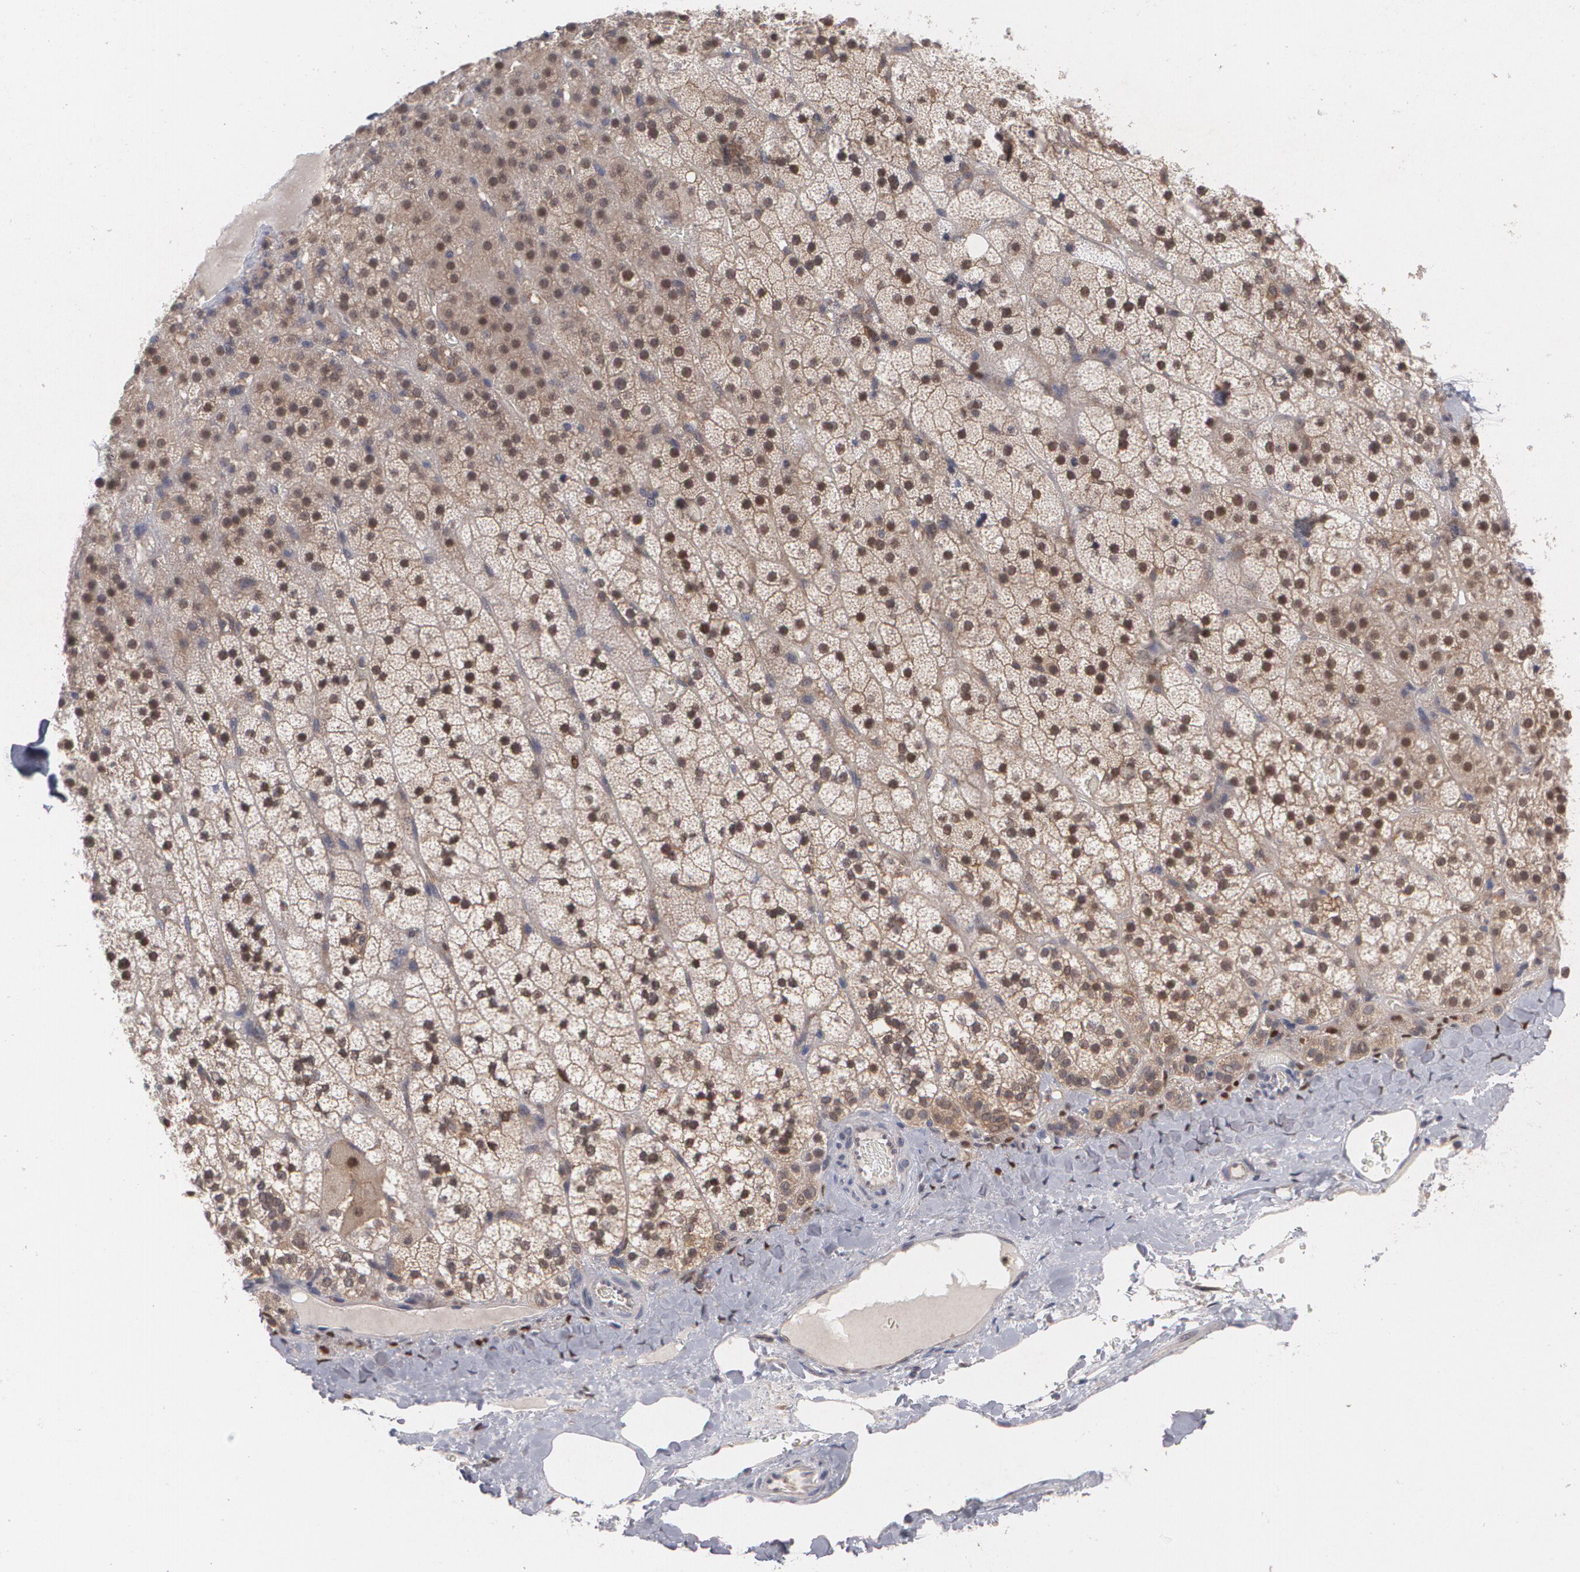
{"staining": {"intensity": "moderate", "quantity": "25%-75%", "location": "cytoplasmic/membranous"}, "tissue": "adrenal gland", "cell_type": "Glandular cells", "image_type": "normal", "snomed": [{"axis": "morphology", "description": "Normal tissue, NOS"}, {"axis": "topography", "description": "Adrenal gland"}], "caption": "Unremarkable adrenal gland reveals moderate cytoplasmic/membranous expression in approximately 25%-75% of glandular cells, visualized by immunohistochemistry. Using DAB (brown) and hematoxylin (blue) stains, captured at high magnification using brightfield microscopy.", "gene": "HTT", "patient": {"sex": "male", "age": 35}}